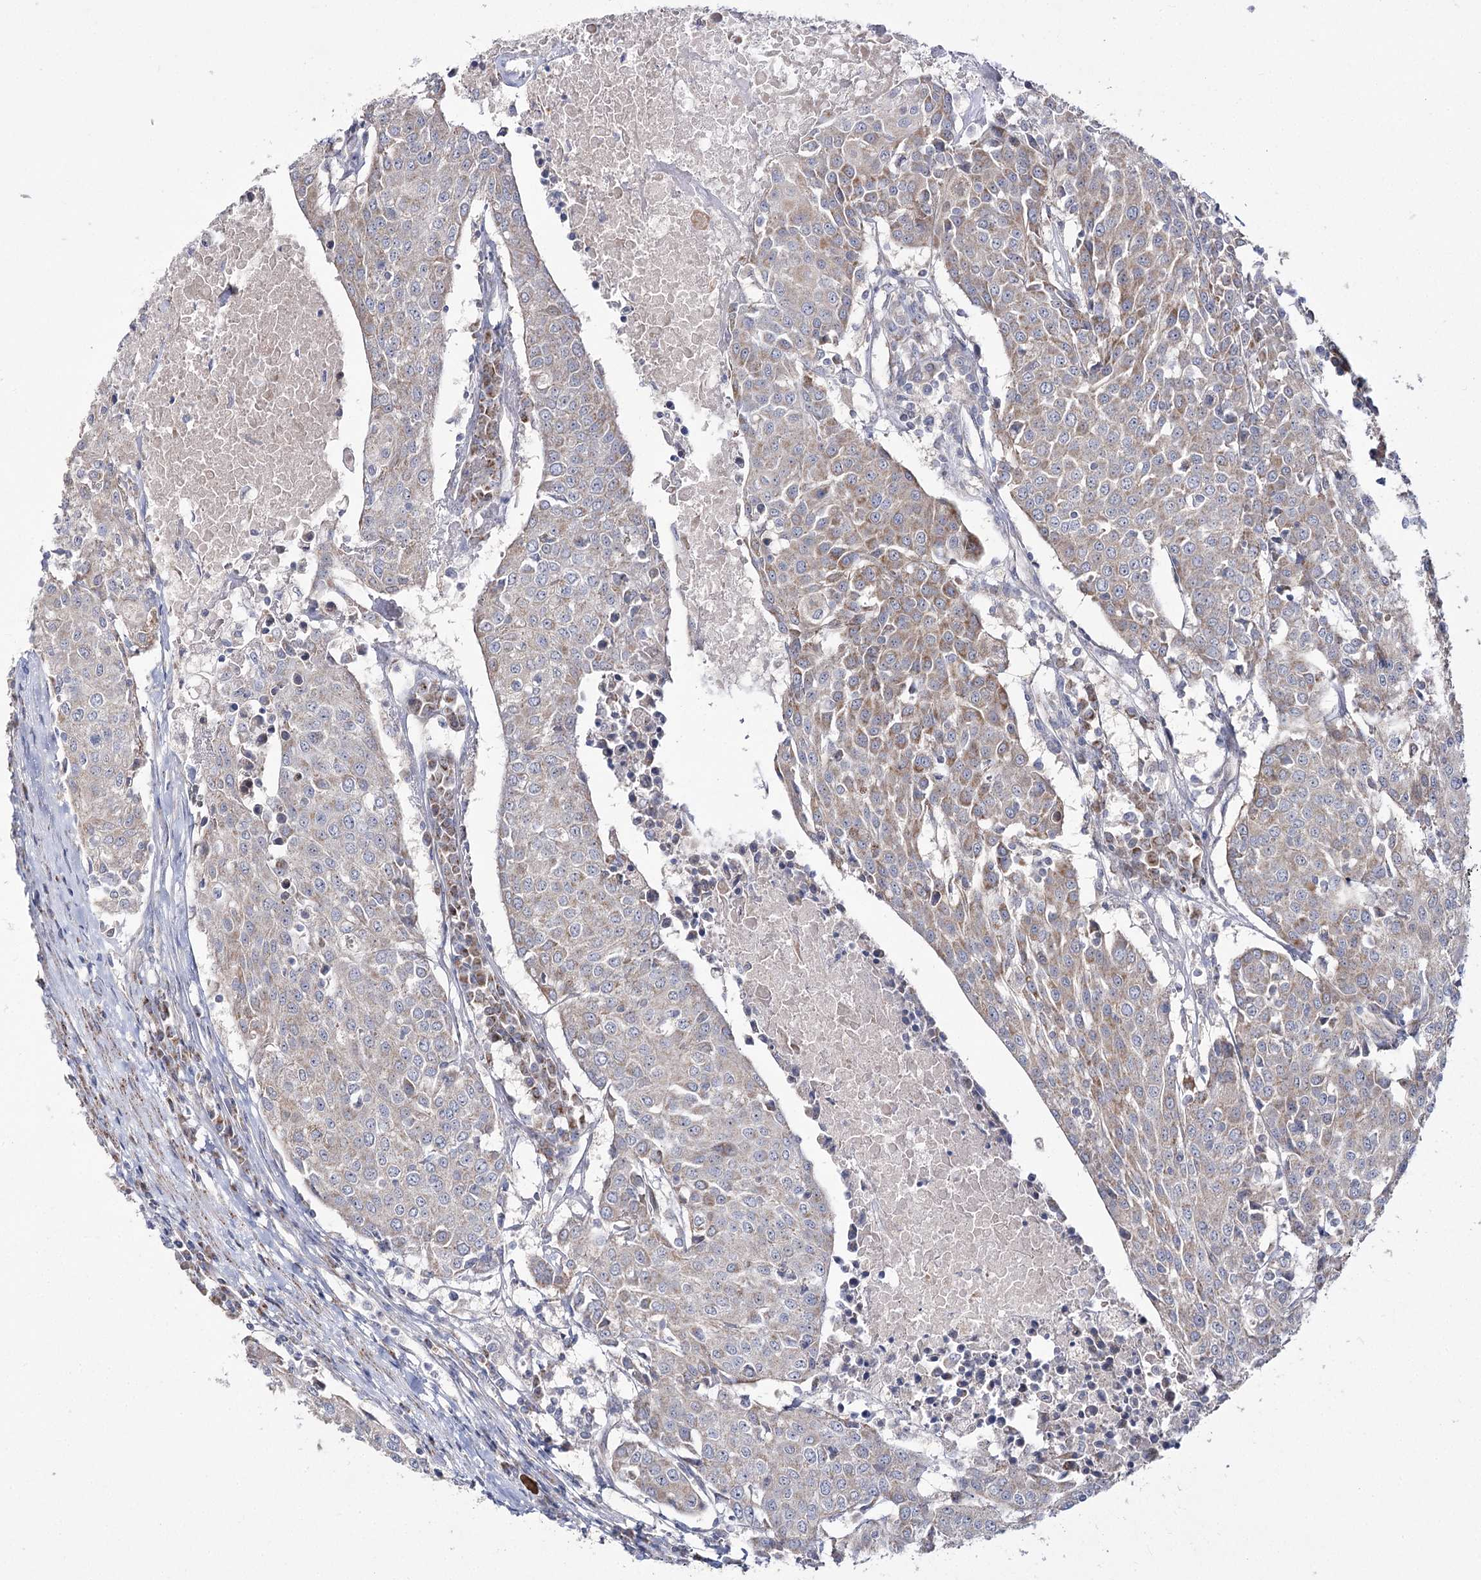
{"staining": {"intensity": "weak", "quantity": "25%-75%", "location": "cytoplasmic/membranous"}, "tissue": "urothelial cancer", "cell_type": "Tumor cells", "image_type": "cancer", "snomed": [{"axis": "morphology", "description": "Urothelial carcinoma, High grade"}, {"axis": "topography", "description": "Urinary bladder"}], "caption": "High-grade urothelial carcinoma stained with DAB (3,3'-diaminobenzidine) IHC demonstrates low levels of weak cytoplasmic/membranous expression in about 25%-75% of tumor cells. Immunohistochemistry (ihc) stains the protein in brown and the nuclei are stained blue.", "gene": "NADK2", "patient": {"sex": "female", "age": 85}}